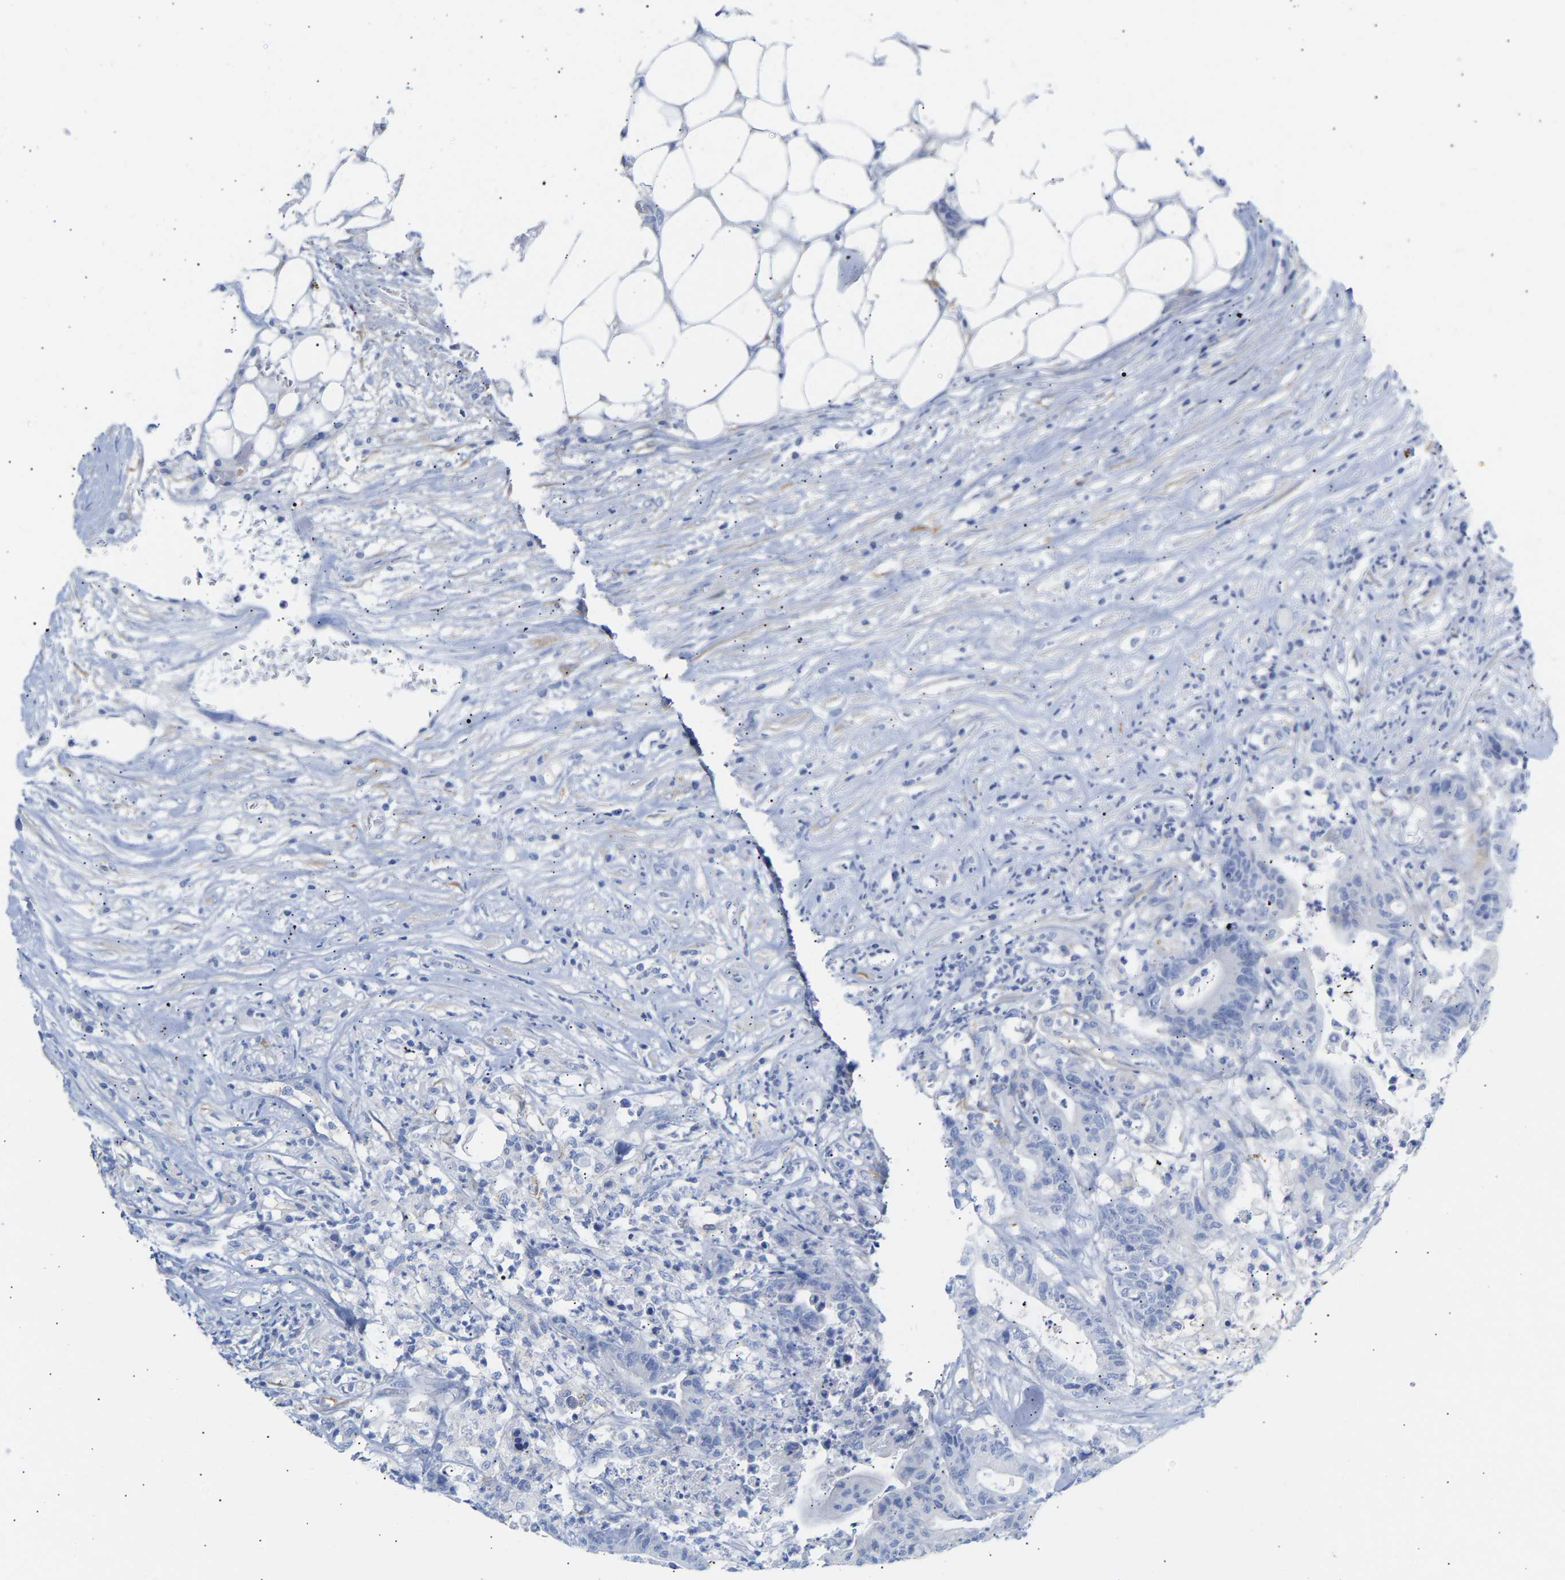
{"staining": {"intensity": "negative", "quantity": "none", "location": "none"}, "tissue": "colorectal cancer", "cell_type": "Tumor cells", "image_type": "cancer", "snomed": [{"axis": "morphology", "description": "Adenocarcinoma, NOS"}, {"axis": "topography", "description": "Colon"}], "caption": "Immunohistochemical staining of human colorectal cancer displays no significant staining in tumor cells.", "gene": "AMPH", "patient": {"sex": "female", "age": 84}}